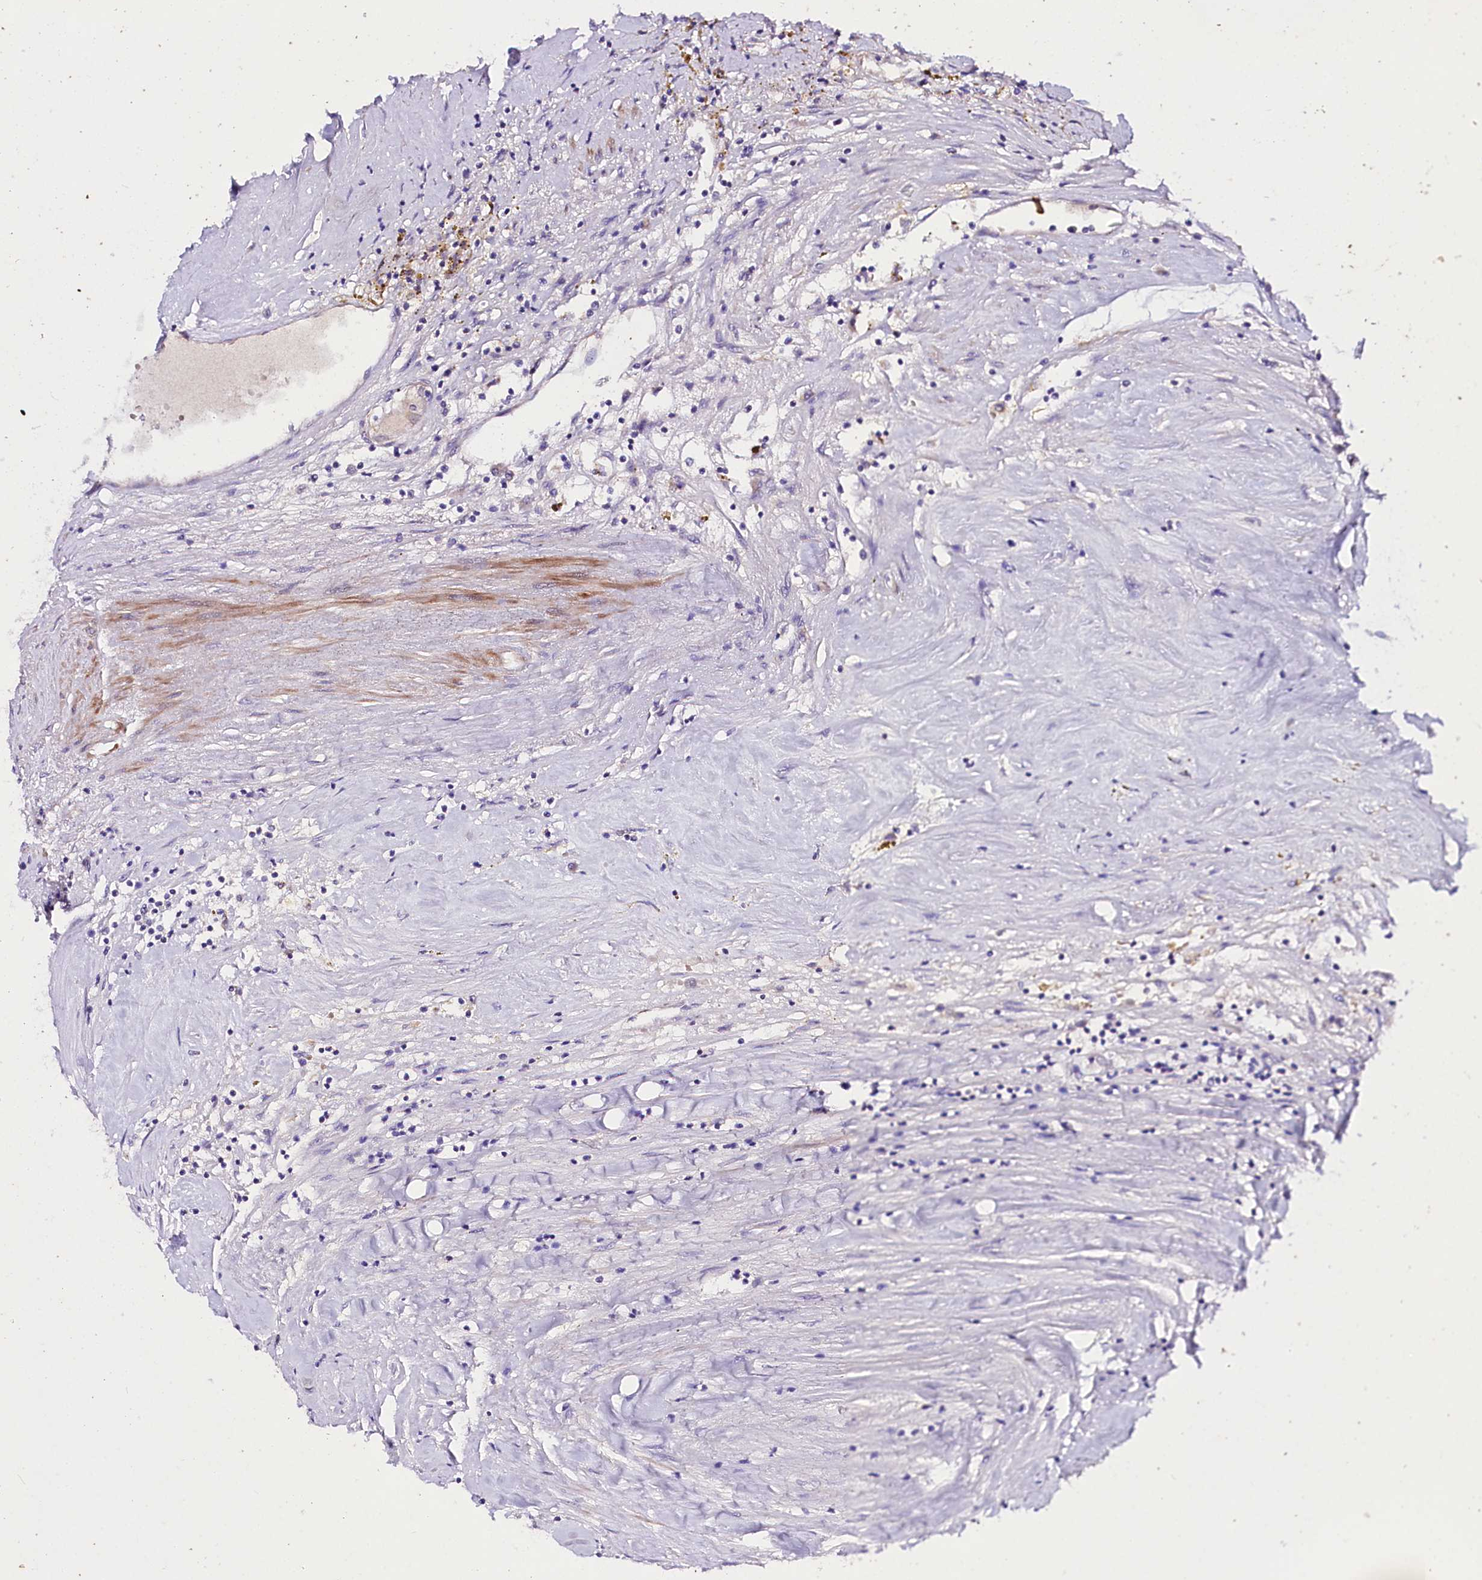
{"staining": {"intensity": "negative", "quantity": "none", "location": "none"}, "tissue": "renal cancer", "cell_type": "Tumor cells", "image_type": "cancer", "snomed": [{"axis": "morphology", "description": "Adenocarcinoma, NOS"}, {"axis": "topography", "description": "Kidney"}], "caption": "The histopathology image shows no significant expression in tumor cells of renal cancer. (DAB immunohistochemistry with hematoxylin counter stain).", "gene": "SLC7A1", "patient": {"sex": "male", "age": 56}}